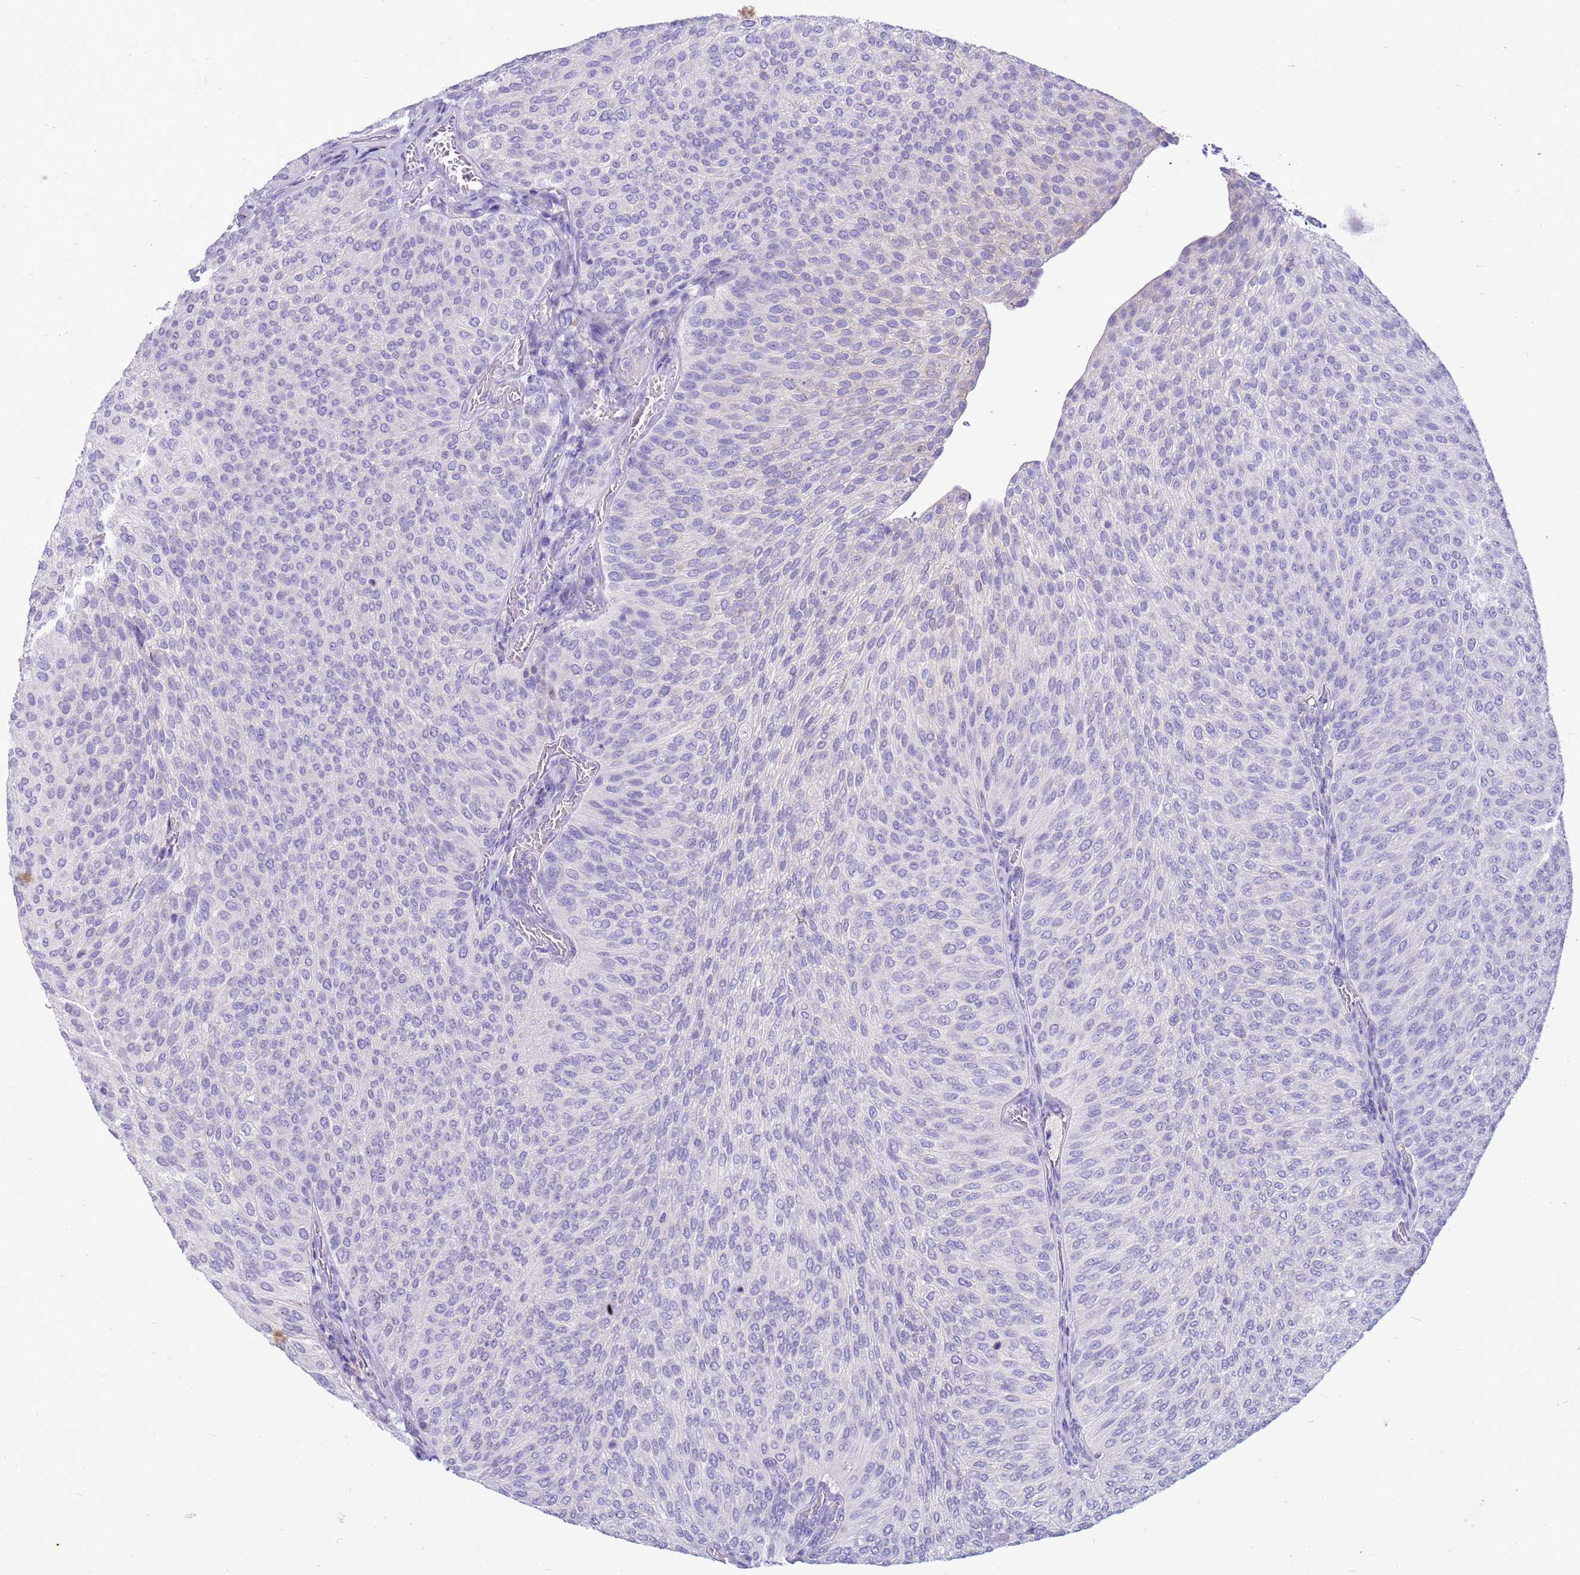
{"staining": {"intensity": "negative", "quantity": "none", "location": "none"}, "tissue": "urothelial cancer", "cell_type": "Tumor cells", "image_type": "cancer", "snomed": [{"axis": "morphology", "description": "Urothelial carcinoma, High grade"}, {"axis": "topography", "description": "Urinary bladder"}], "caption": "IHC of urothelial cancer exhibits no staining in tumor cells.", "gene": "PDE10A", "patient": {"sex": "female", "age": 79}}